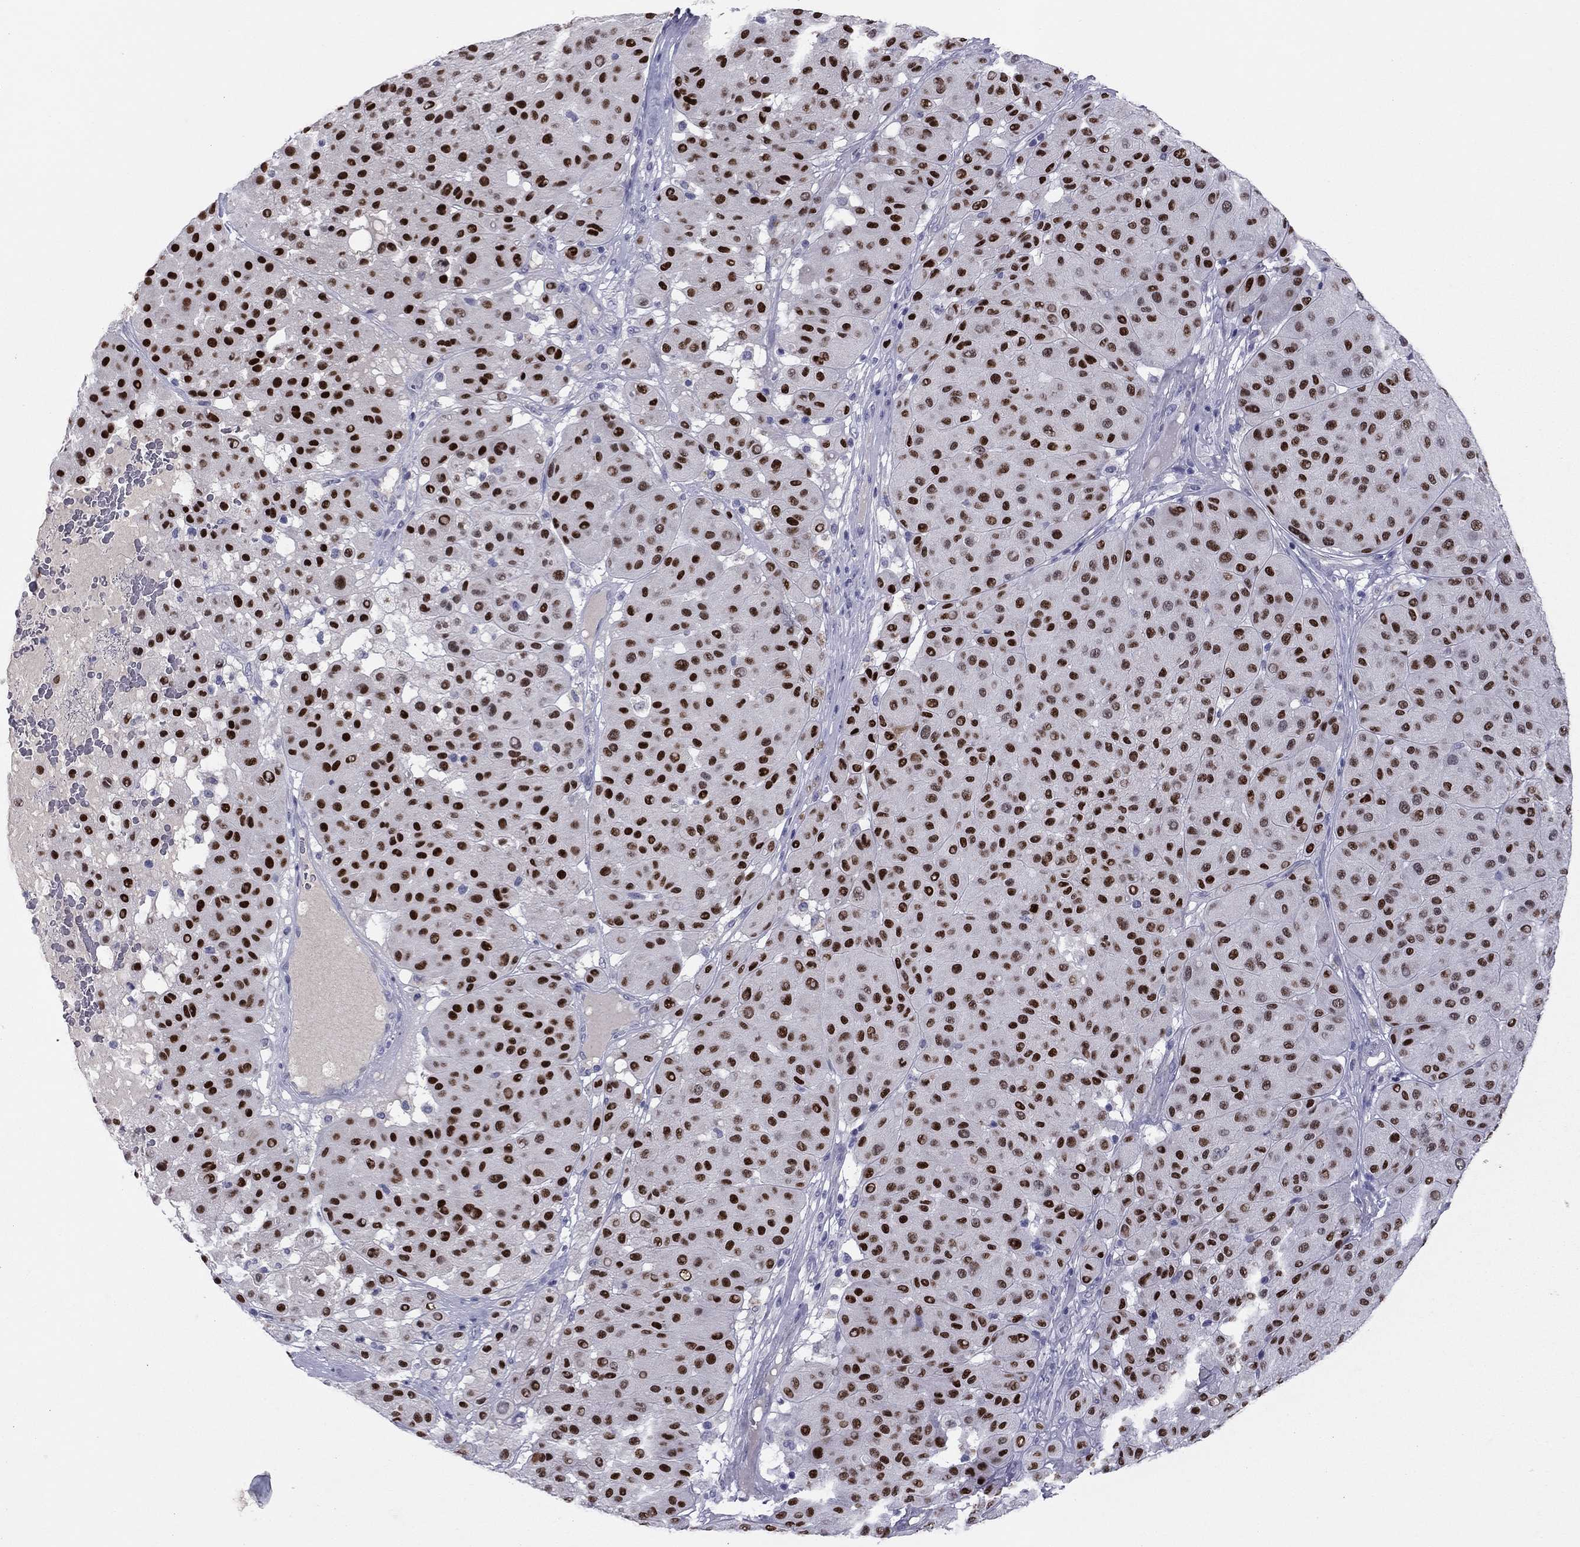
{"staining": {"intensity": "strong", "quantity": ">75%", "location": "nuclear"}, "tissue": "melanoma", "cell_type": "Tumor cells", "image_type": "cancer", "snomed": [{"axis": "morphology", "description": "Malignant melanoma, Metastatic site"}, {"axis": "topography", "description": "Smooth muscle"}], "caption": "Immunohistochemistry image of neoplastic tissue: melanoma stained using immunohistochemistry (IHC) displays high levels of strong protein expression localized specifically in the nuclear of tumor cells, appearing as a nuclear brown color.", "gene": "TFAP2B", "patient": {"sex": "male", "age": 41}}